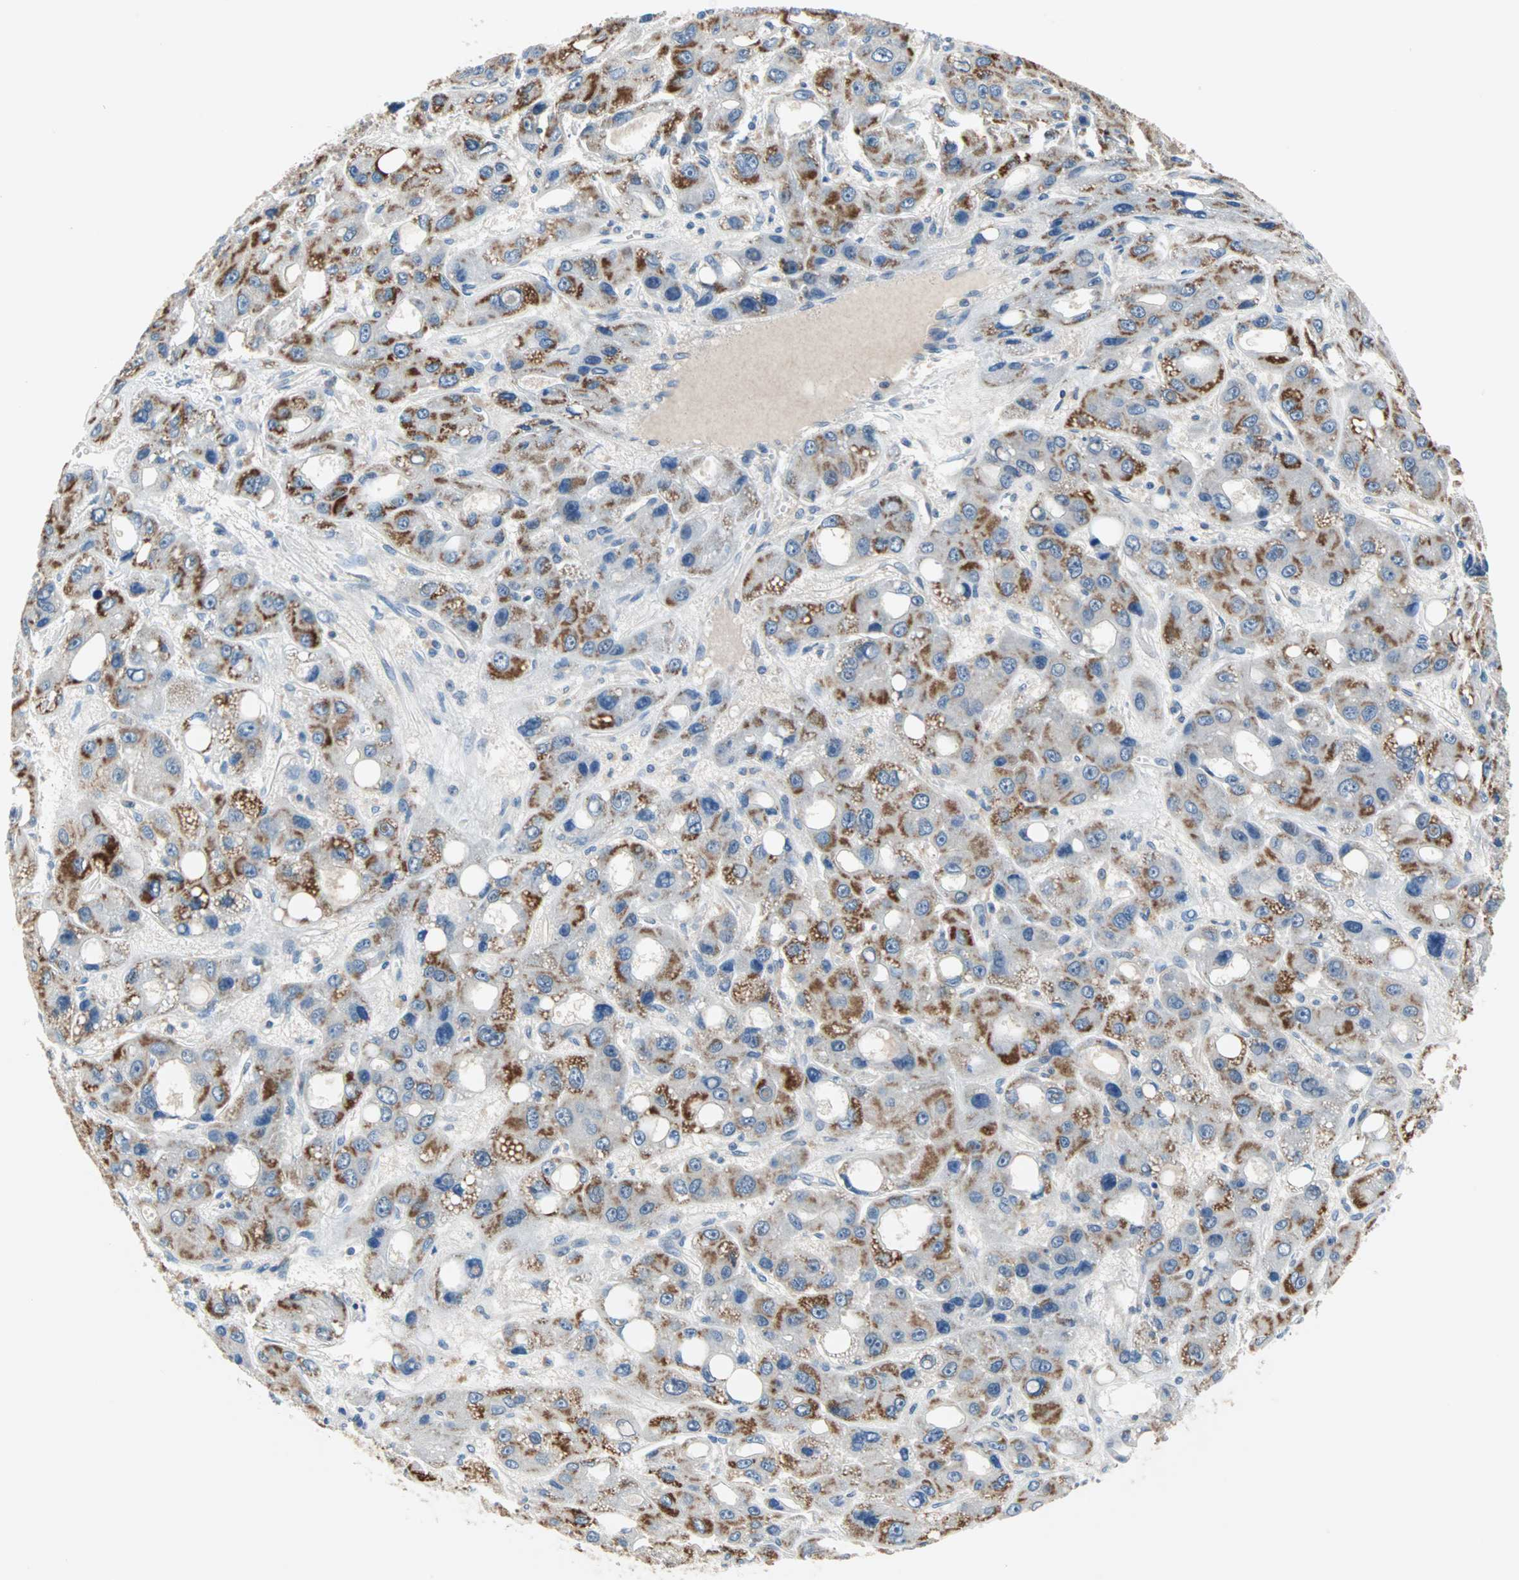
{"staining": {"intensity": "strong", "quantity": "25%-75%", "location": "cytoplasmic/membranous"}, "tissue": "liver cancer", "cell_type": "Tumor cells", "image_type": "cancer", "snomed": [{"axis": "morphology", "description": "Carcinoma, Hepatocellular, NOS"}, {"axis": "topography", "description": "Liver"}], "caption": "This is an image of immunohistochemistry staining of hepatocellular carcinoma (liver), which shows strong expression in the cytoplasmic/membranous of tumor cells.", "gene": "MPI", "patient": {"sex": "male", "age": 55}}